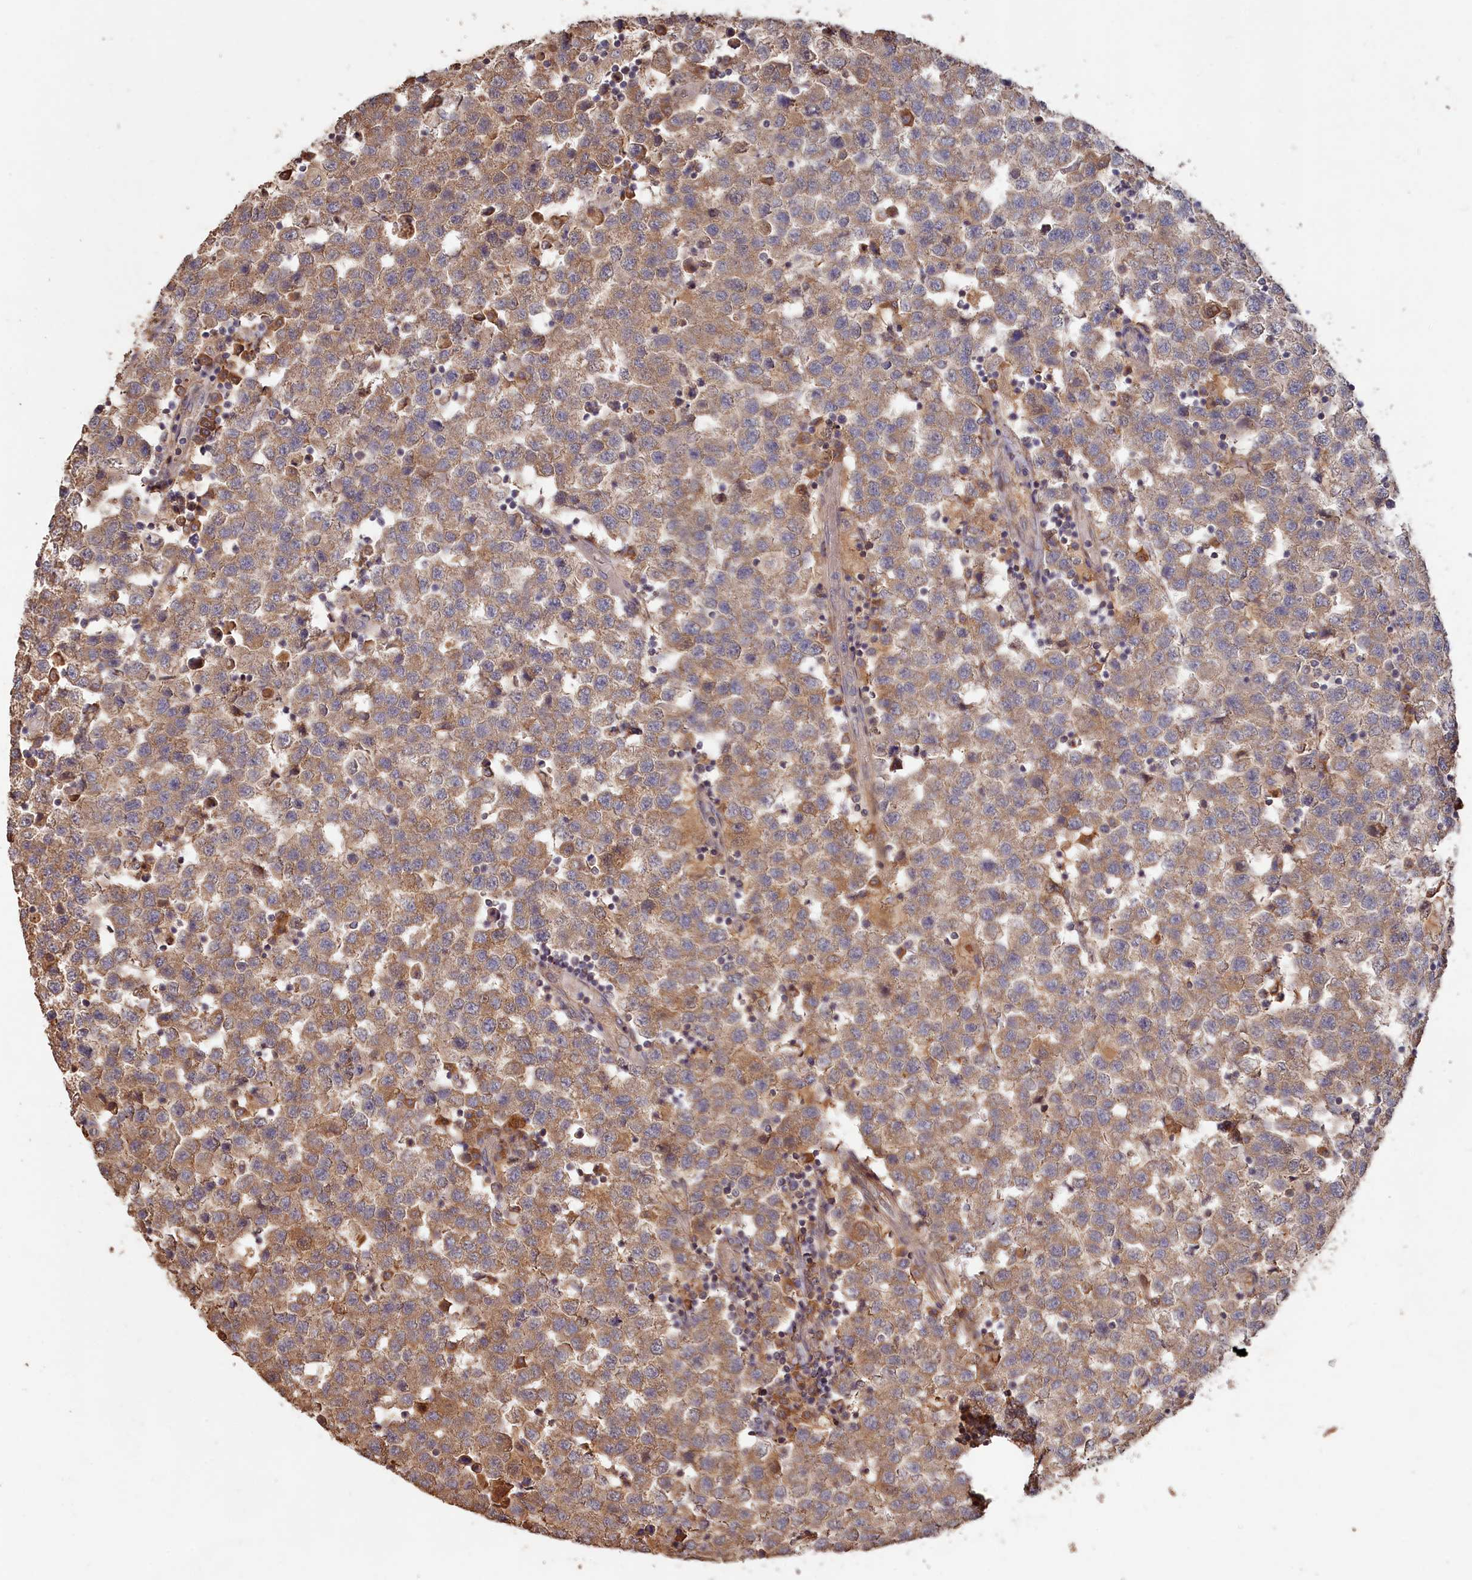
{"staining": {"intensity": "moderate", "quantity": ">75%", "location": "cytoplasmic/membranous"}, "tissue": "testis cancer", "cell_type": "Tumor cells", "image_type": "cancer", "snomed": [{"axis": "morphology", "description": "Seminoma, NOS"}, {"axis": "topography", "description": "Testis"}], "caption": "Moderate cytoplasmic/membranous expression for a protein is present in about >75% of tumor cells of testis seminoma using immunohistochemistry (IHC).", "gene": "LAYN", "patient": {"sex": "male", "age": 34}}